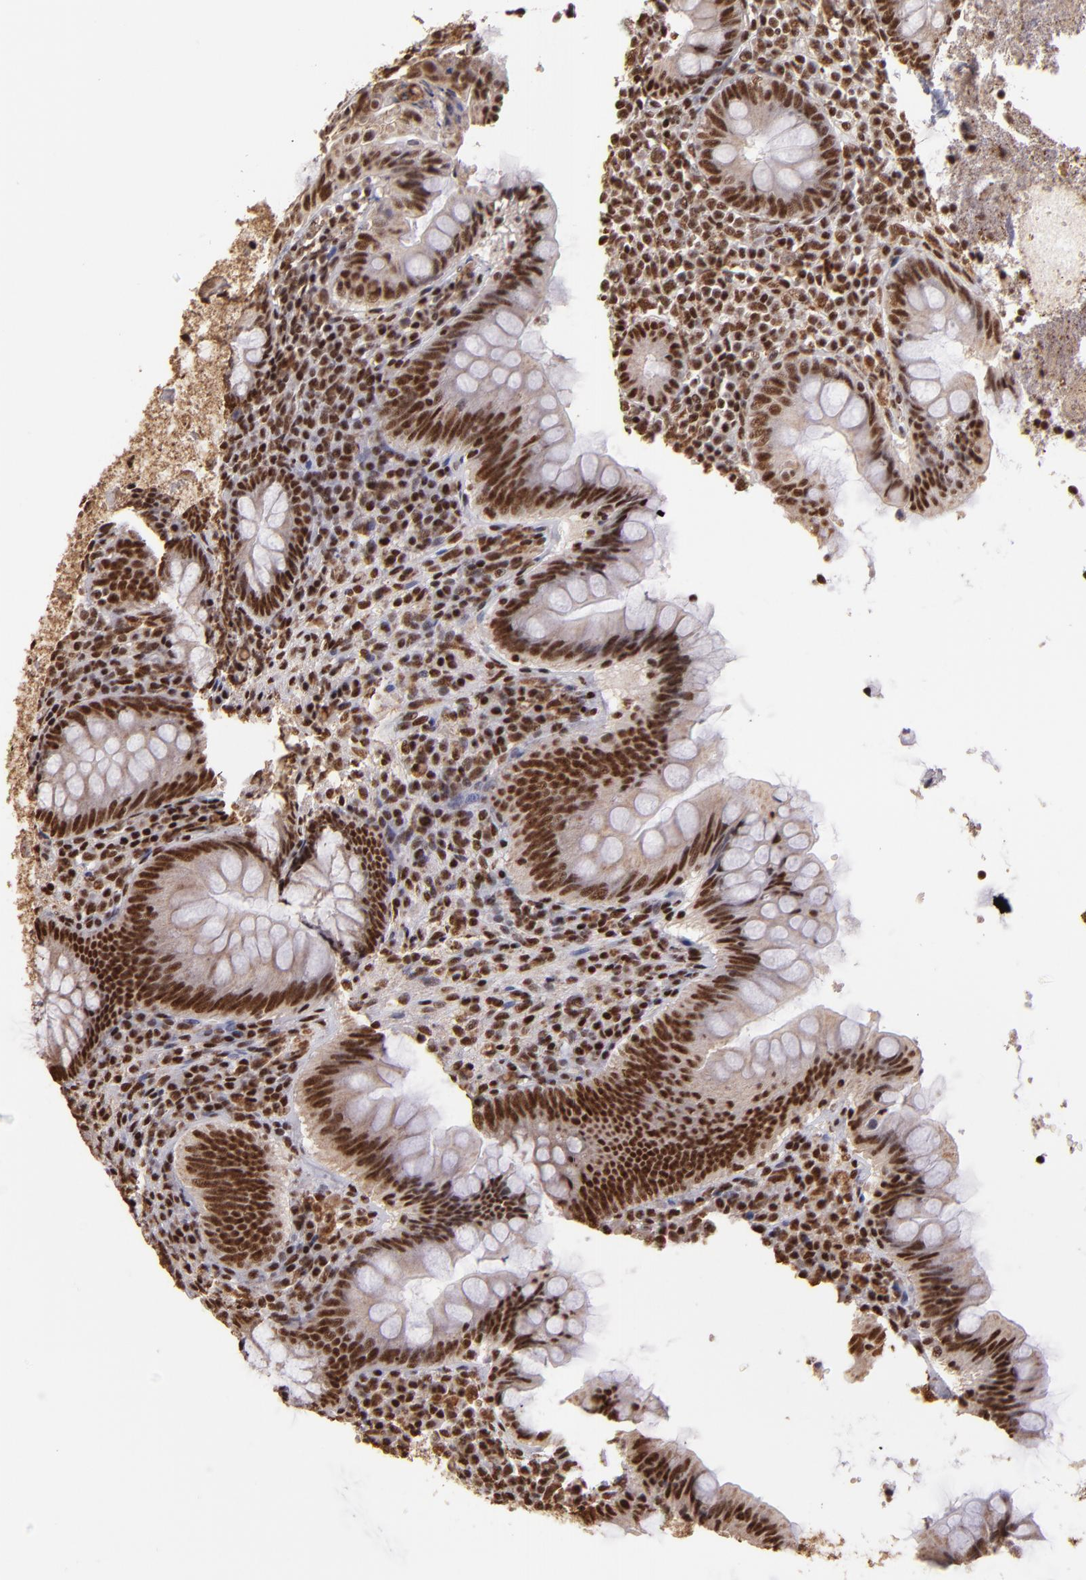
{"staining": {"intensity": "moderate", "quantity": ">75%", "location": "nuclear"}, "tissue": "appendix", "cell_type": "Glandular cells", "image_type": "normal", "snomed": [{"axis": "morphology", "description": "Normal tissue, NOS"}, {"axis": "topography", "description": "Appendix"}], "caption": "Appendix stained with a brown dye reveals moderate nuclear positive staining in approximately >75% of glandular cells.", "gene": "SP1", "patient": {"sex": "female", "age": 66}}